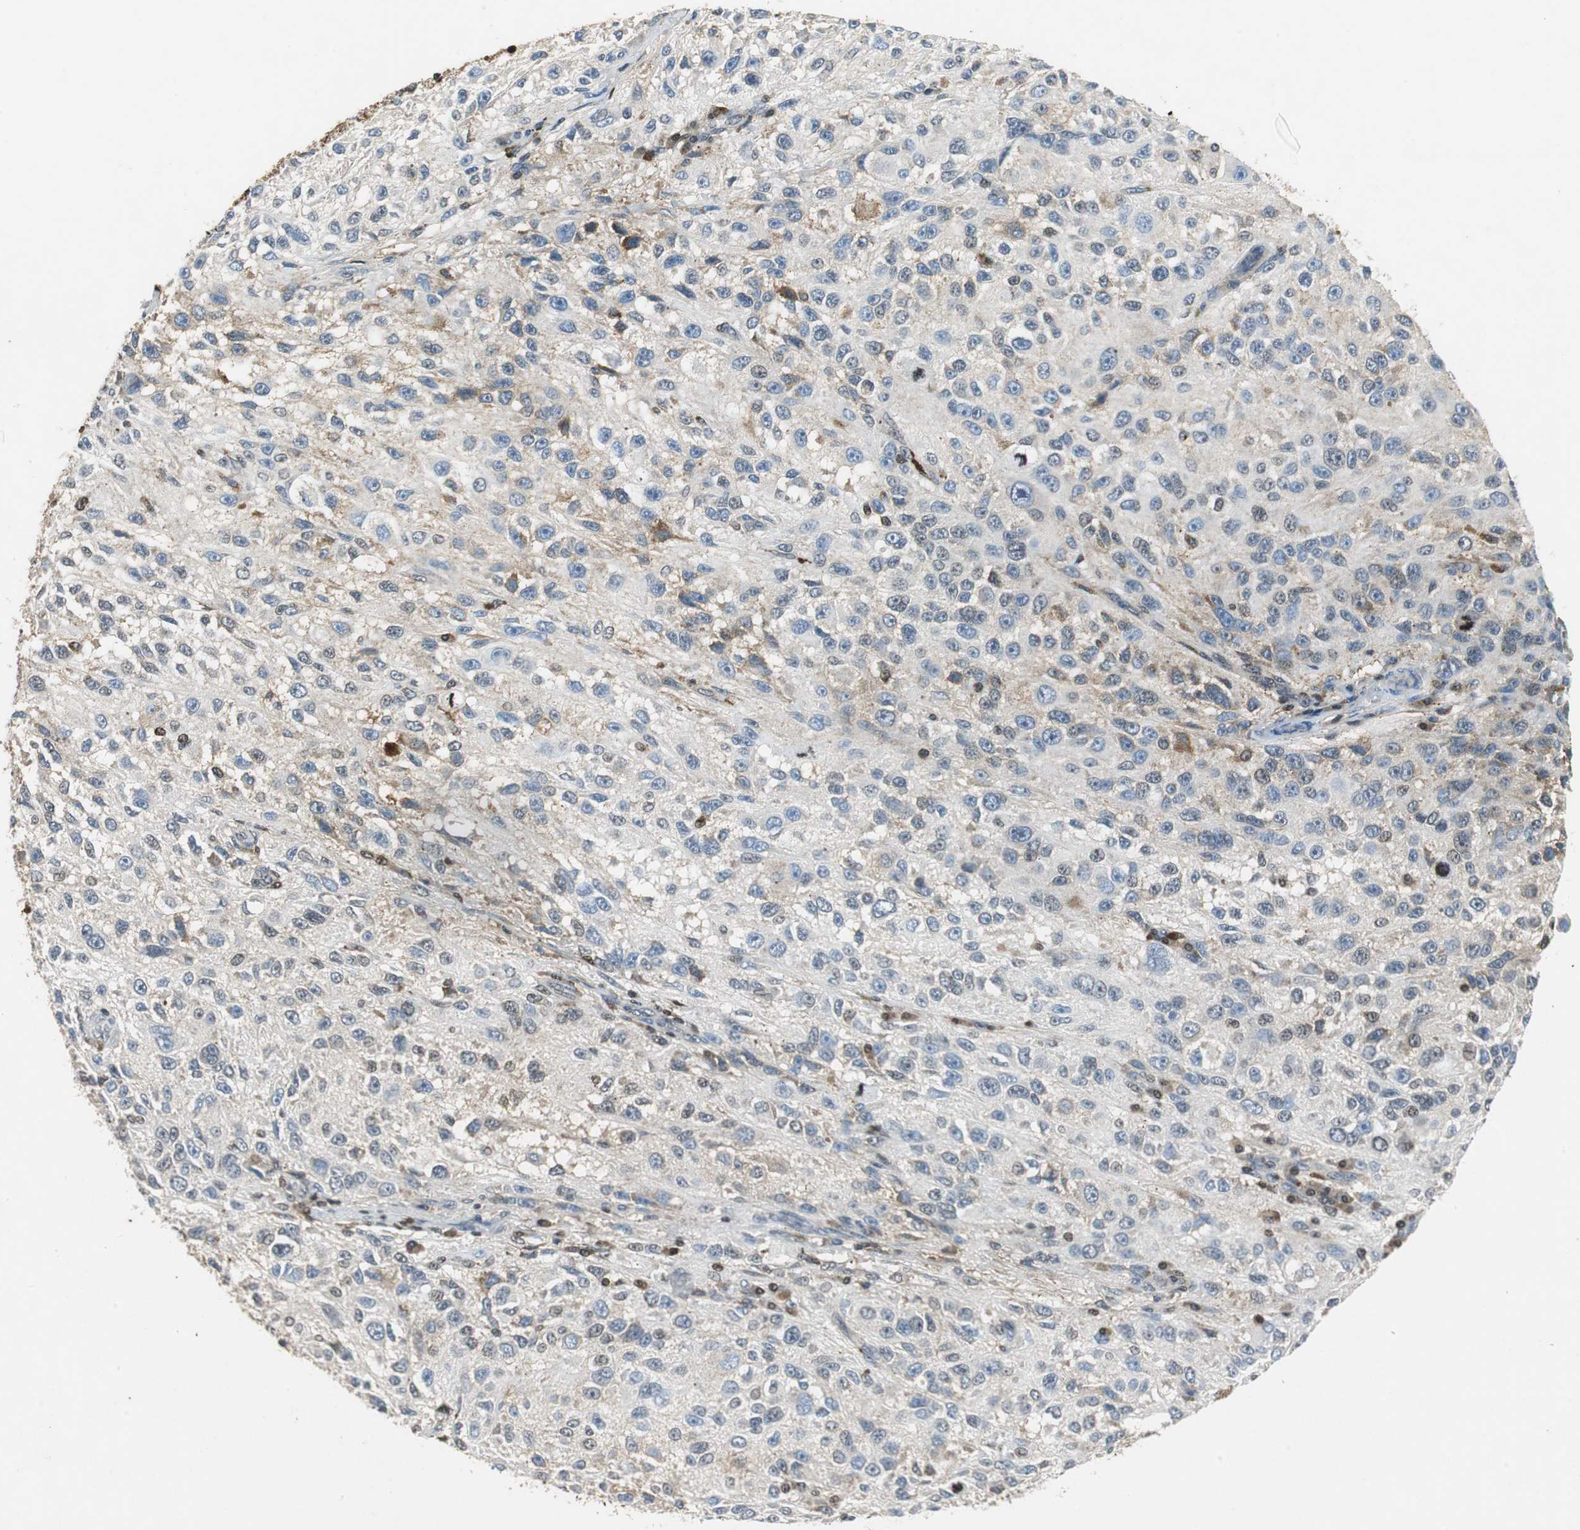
{"staining": {"intensity": "weak", "quantity": "<25%", "location": "cytoplasmic/membranous"}, "tissue": "melanoma", "cell_type": "Tumor cells", "image_type": "cancer", "snomed": [{"axis": "morphology", "description": "Necrosis, NOS"}, {"axis": "morphology", "description": "Malignant melanoma, NOS"}, {"axis": "topography", "description": "Skin"}], "caption": "The immunohistochemistry photomicrograph has no significant positivity in tumor cells of melanoma tissue.", "gene": "ORM1", "patient": {"sex": "female", "age": 87}}